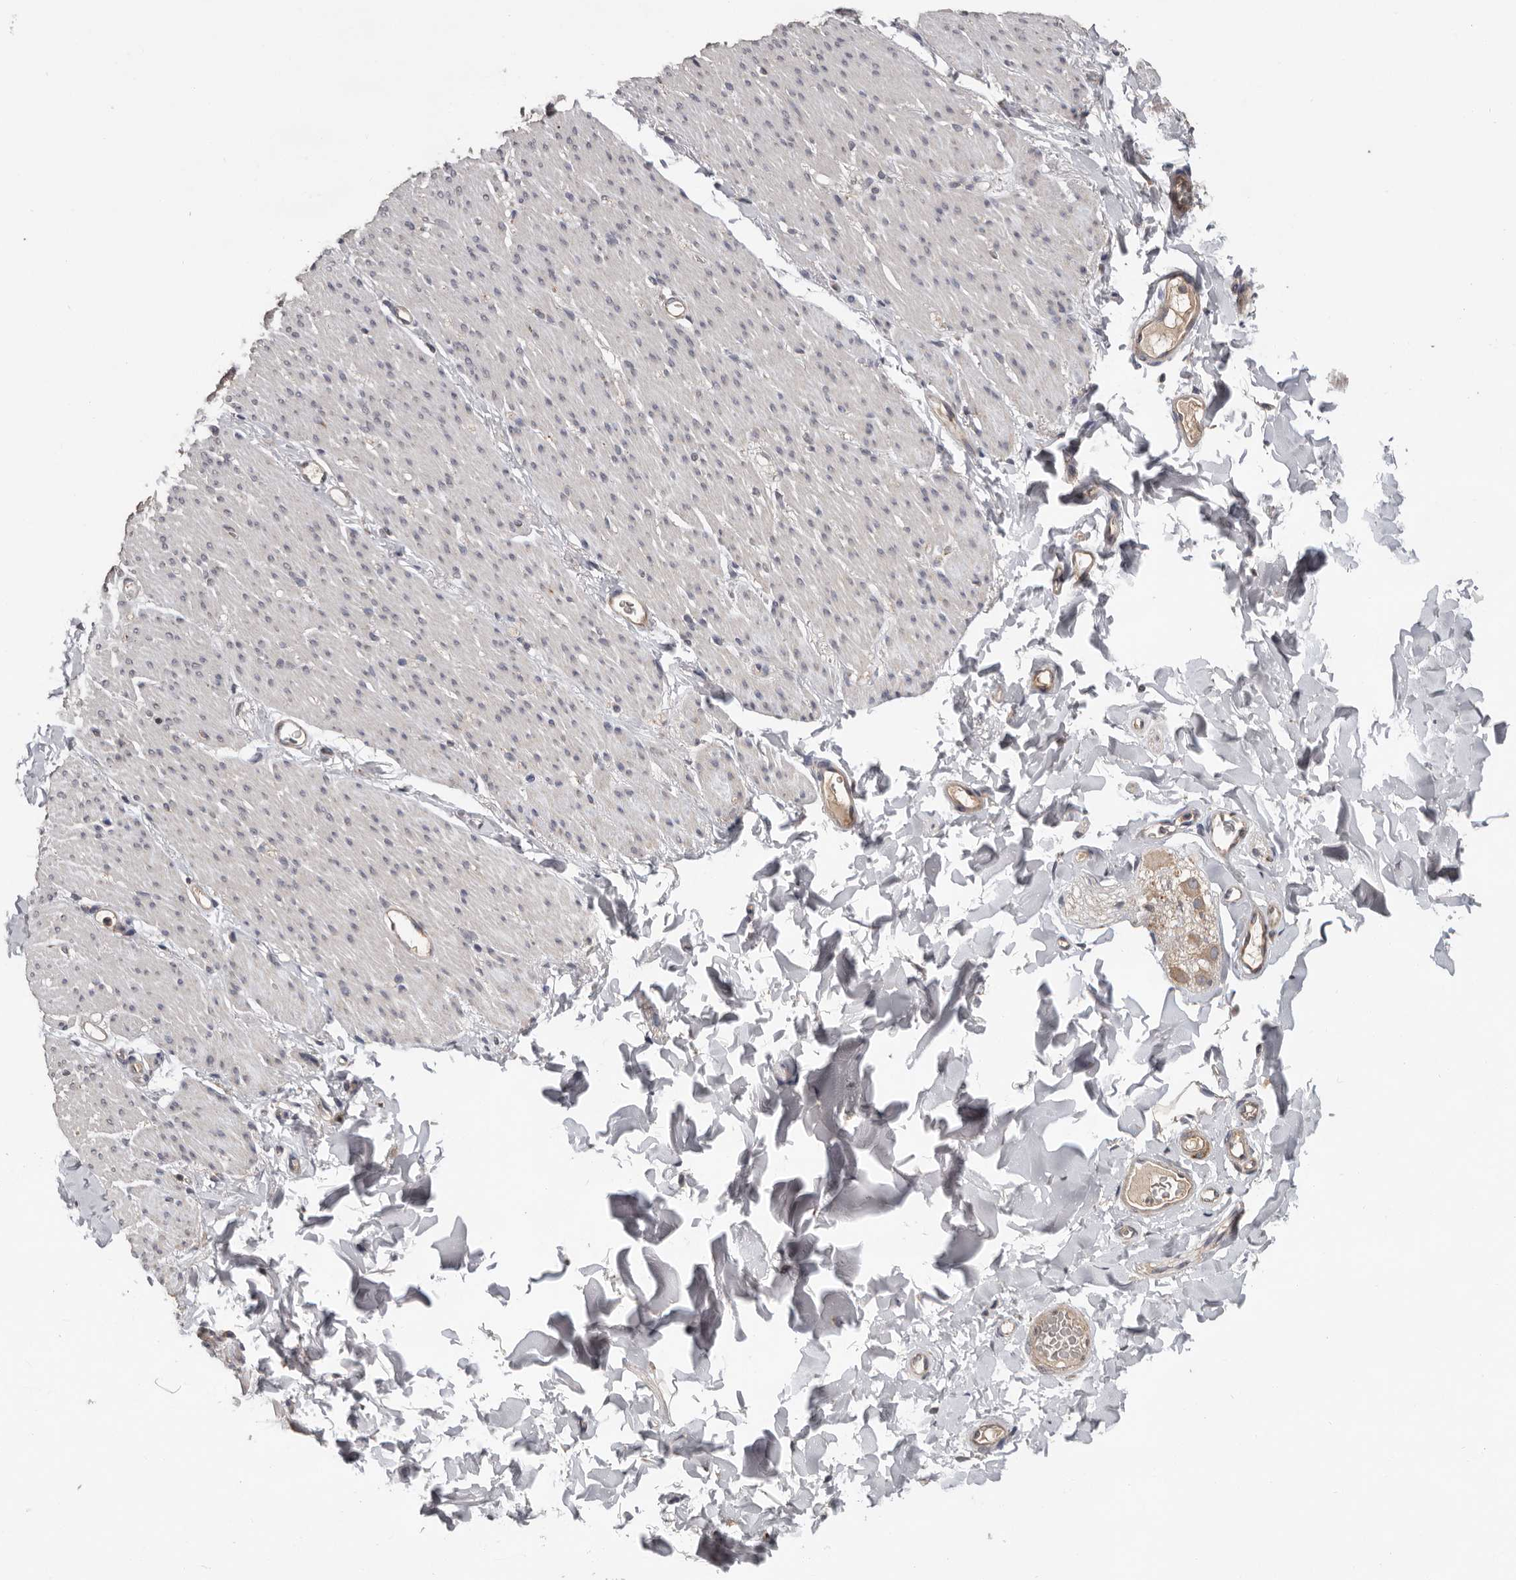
{"staining": {"intensity": "negative", "quantity": "none", "location": "none"}, "tissue": "smooth muscle", "cell_type": "Smooth muscle cells", "image_type": "normal", "snomed": [{"axis": "morphology", "description": "Normal tissue, NOS"}, {"axis": "topography", "description": "Colon"}, {"axis": "topography", "description": "Peripheral nerve tissue"}], "caption": "A high-resolution image shows IHC staining of unremarkable smooth muscle, which reveals no significant positivity in smooth muscle cells. (Brightfield microscopy of DAB (3,3'-diaminobenzidine) immunohistochemistry (IHC) at high magnification).", "gene": "MTF1", "patient": {"sex": "female", "age": 61}}